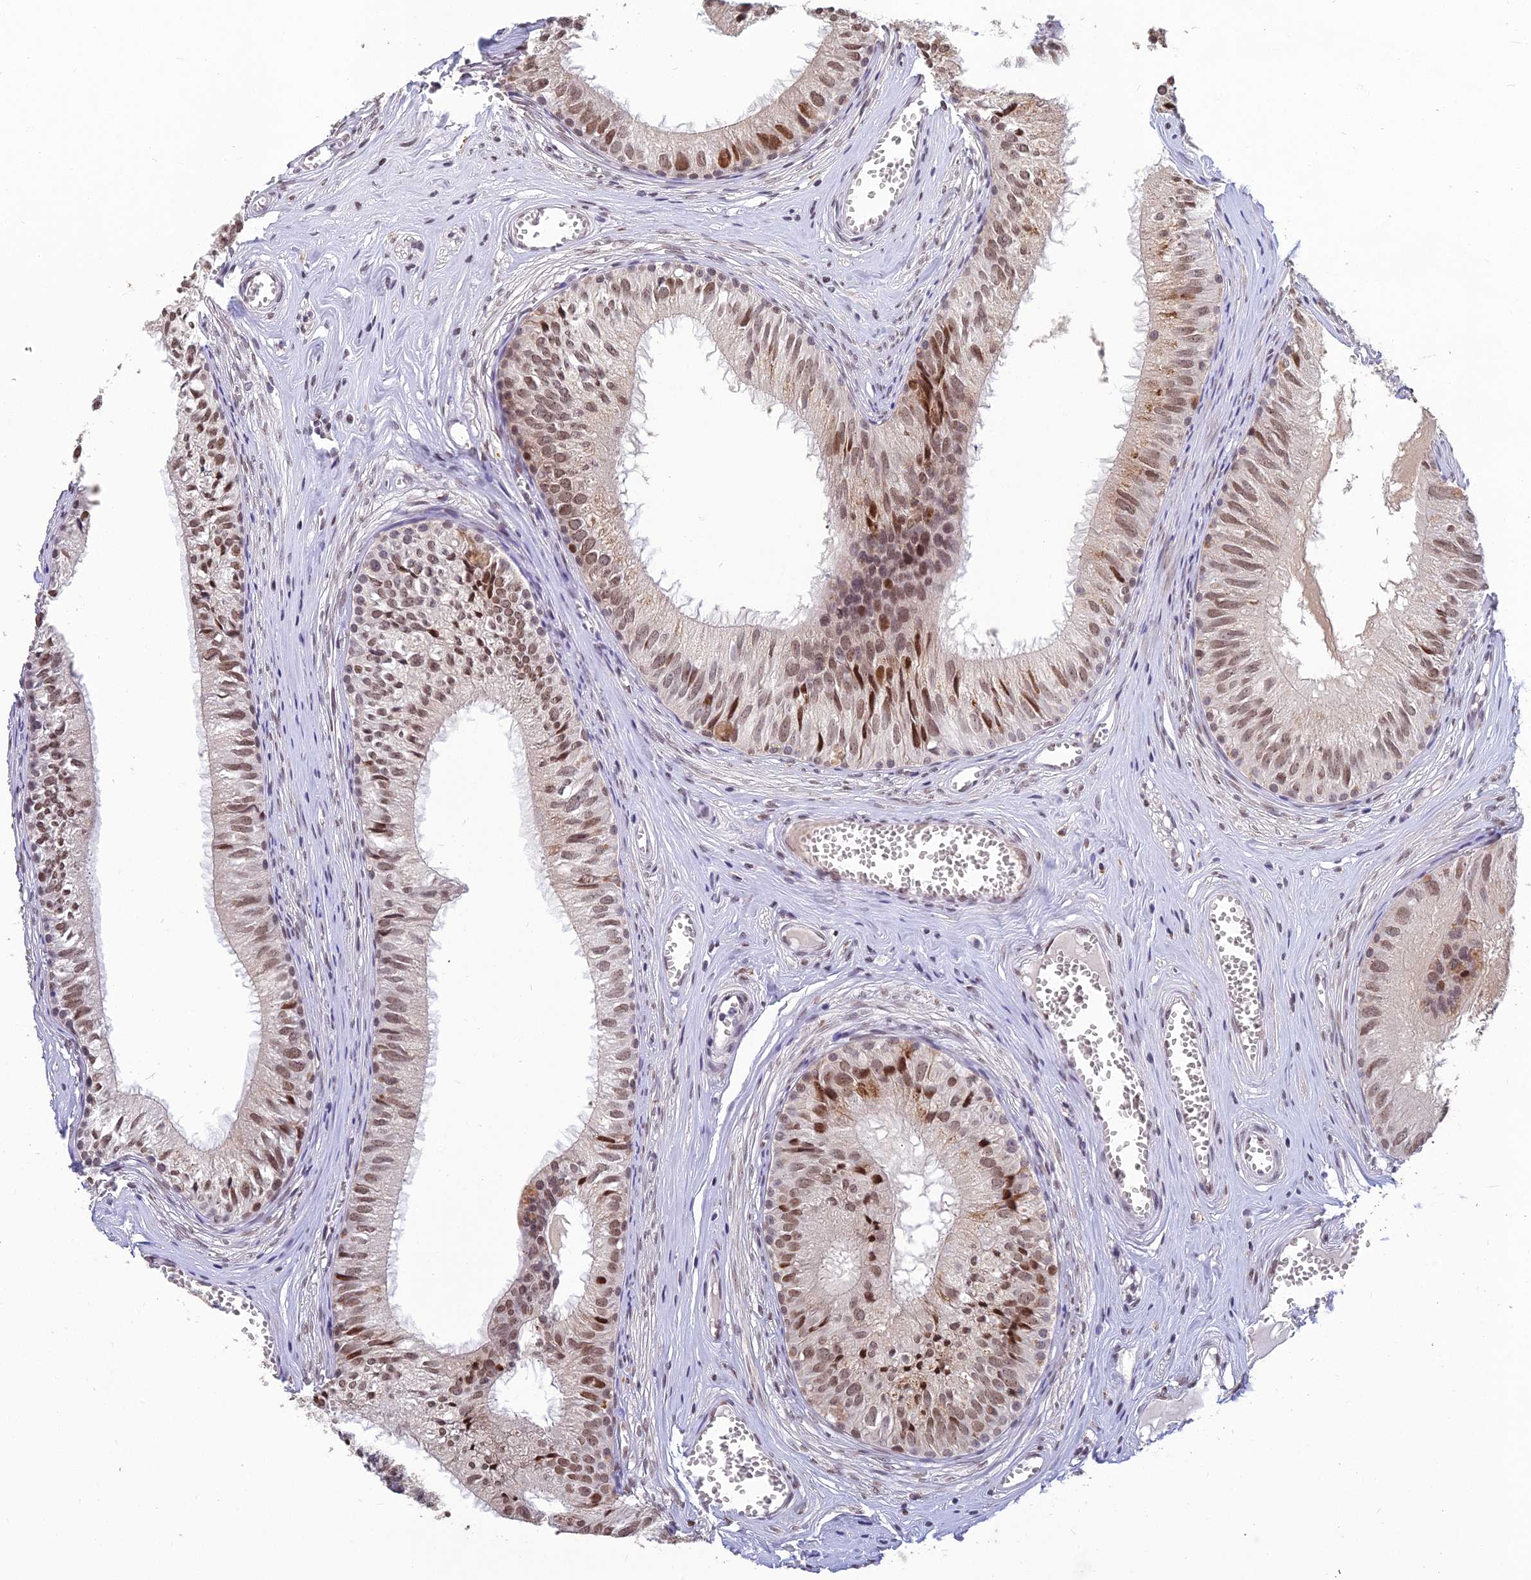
{"staining": {"intensity": "moderate", "quantity": ">75%", "location": "cytoplasmic/membranous,nuclear"}, "tissue": "epididymis", "cell_type": "Glandular cells", "image_type": "normal", "snomed": [{"axis": "morphology", "description": "Normal tissue, NOS"}, {"axis": "topography", "description": "Epididymis"}], "caption": "Immunohistochemical staining of unremarkable human epididymis displays medium levels of moderate cytoplasmic/membranous,nuclear expression in about >75% of glandular cells.", "gene": "ABHD17A", "patient": {"sex": "male", "age": 36}}